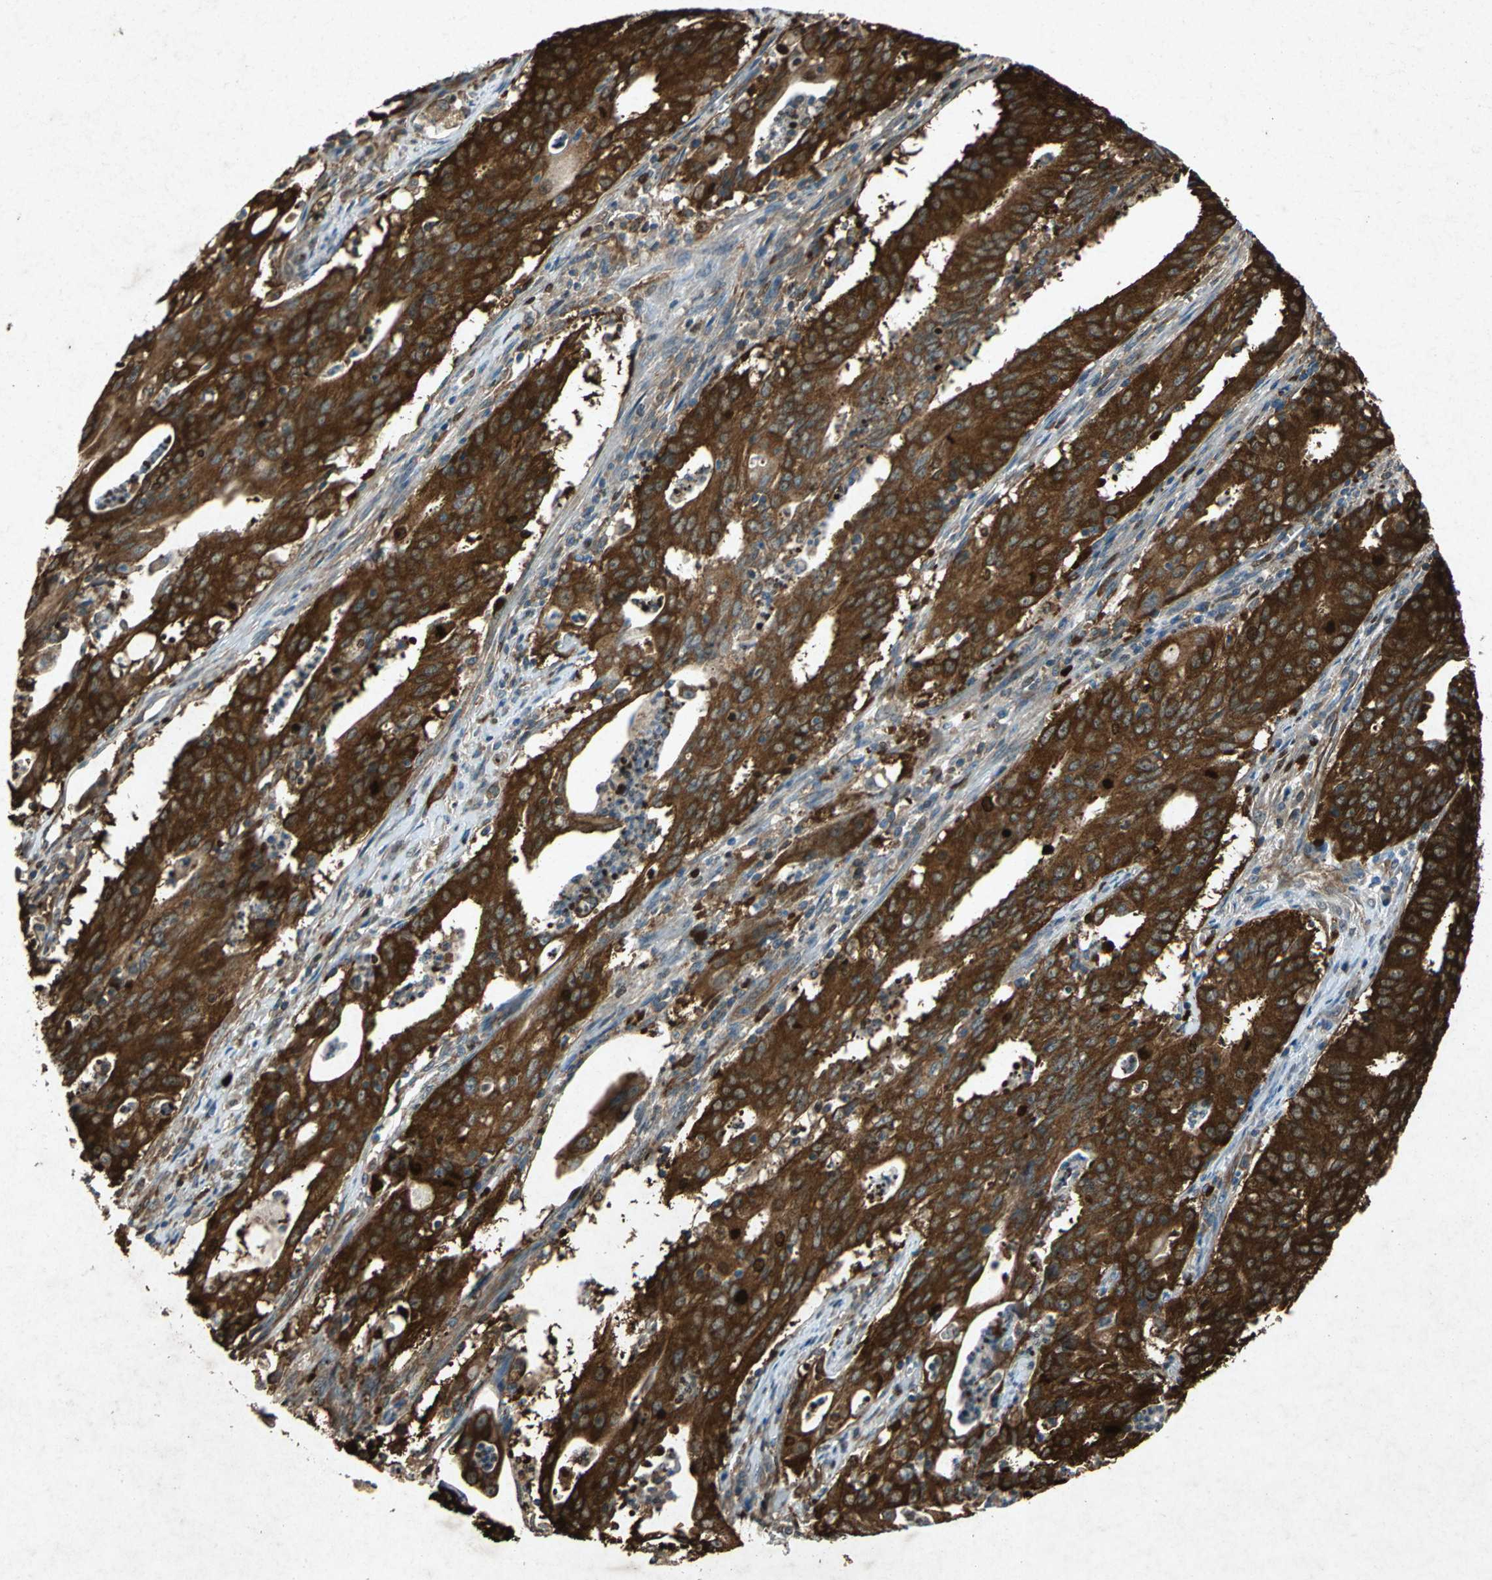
{"staining": {"intensity": "strong", "quantity": ">75%", "location": "cytoplasmic/membranous"}, "tissue": "cervical cancer", "cell_type": "Tumor cells", "image_type": "cancer", "snomed": [{"axis": "morphology", "description": "Adenocarcinoma, NOS"}, {"axis": "topography", "description": "Cervix"}], "caption": "Protein staining displays strong cytoplasmic/membranous positivity in approximately >75% of tumor cells in adenocarcinoma (cervical).", "gene": "HSP90AB1", "patient": {"sex": "female", "age": 44}}